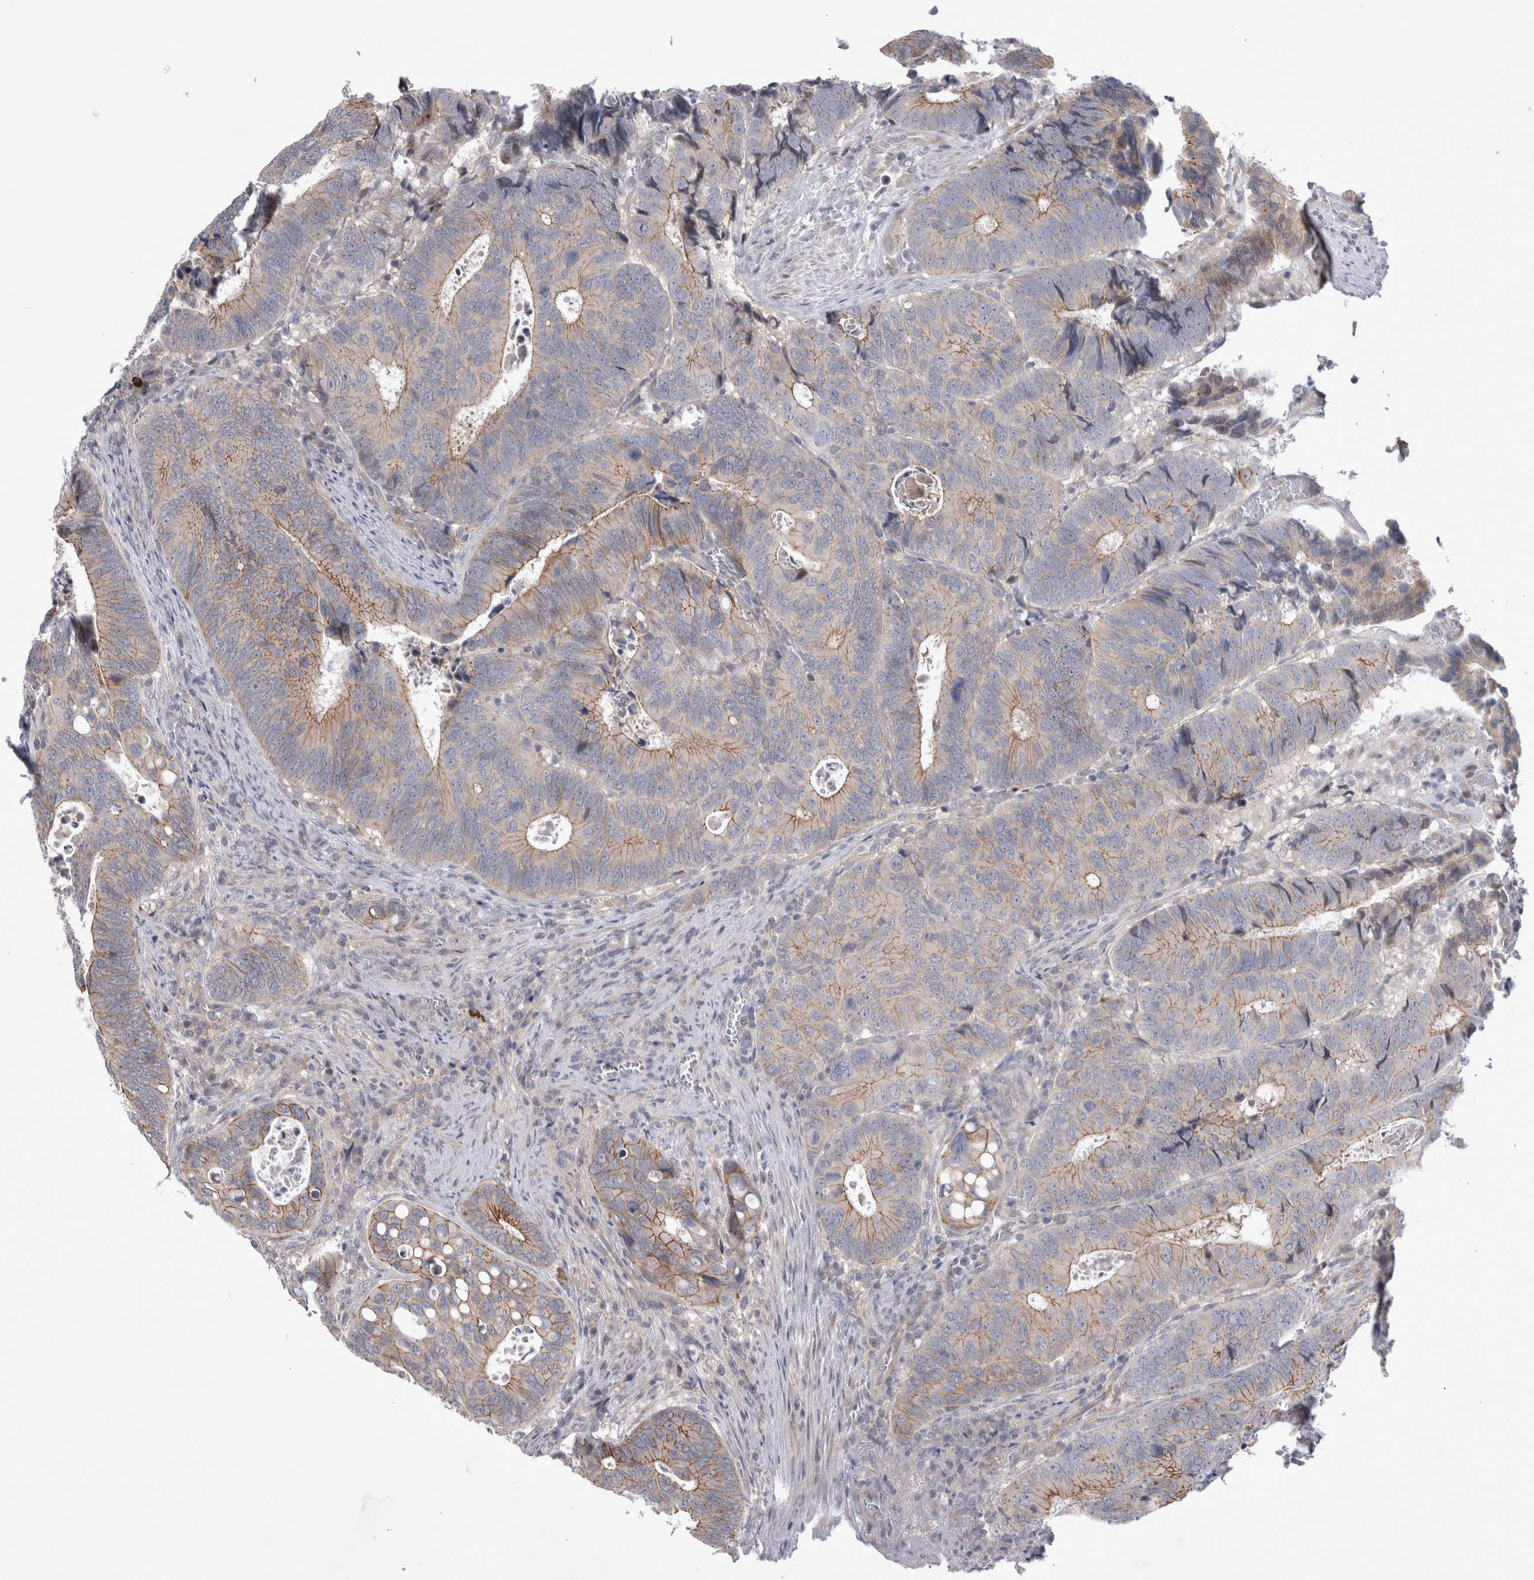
{"staining": {"intensity": "weak", "quantity": "25%-75%", "location": "cytoplasmic/membranous"}, "tissue": "colorectal cancer", "cell_type": "Tumor cells", "image_type": "cancer", "snomed": [{"axis": "morphology", "description": "Inflammation, NOS"}, {"axis": "morphology", "description": "Adenocarcinoma, NOS"}, {"axis": "topography", "description": "Colon"}], "caption": "Immunohistochemical staining of colorectal cancer exhibits low levels of weak cytoplasmic/membranous protein expression in about 25%-75% of tumor cells.", "gene": "NENF", "patient": {"sex": "male", "age": 72}}